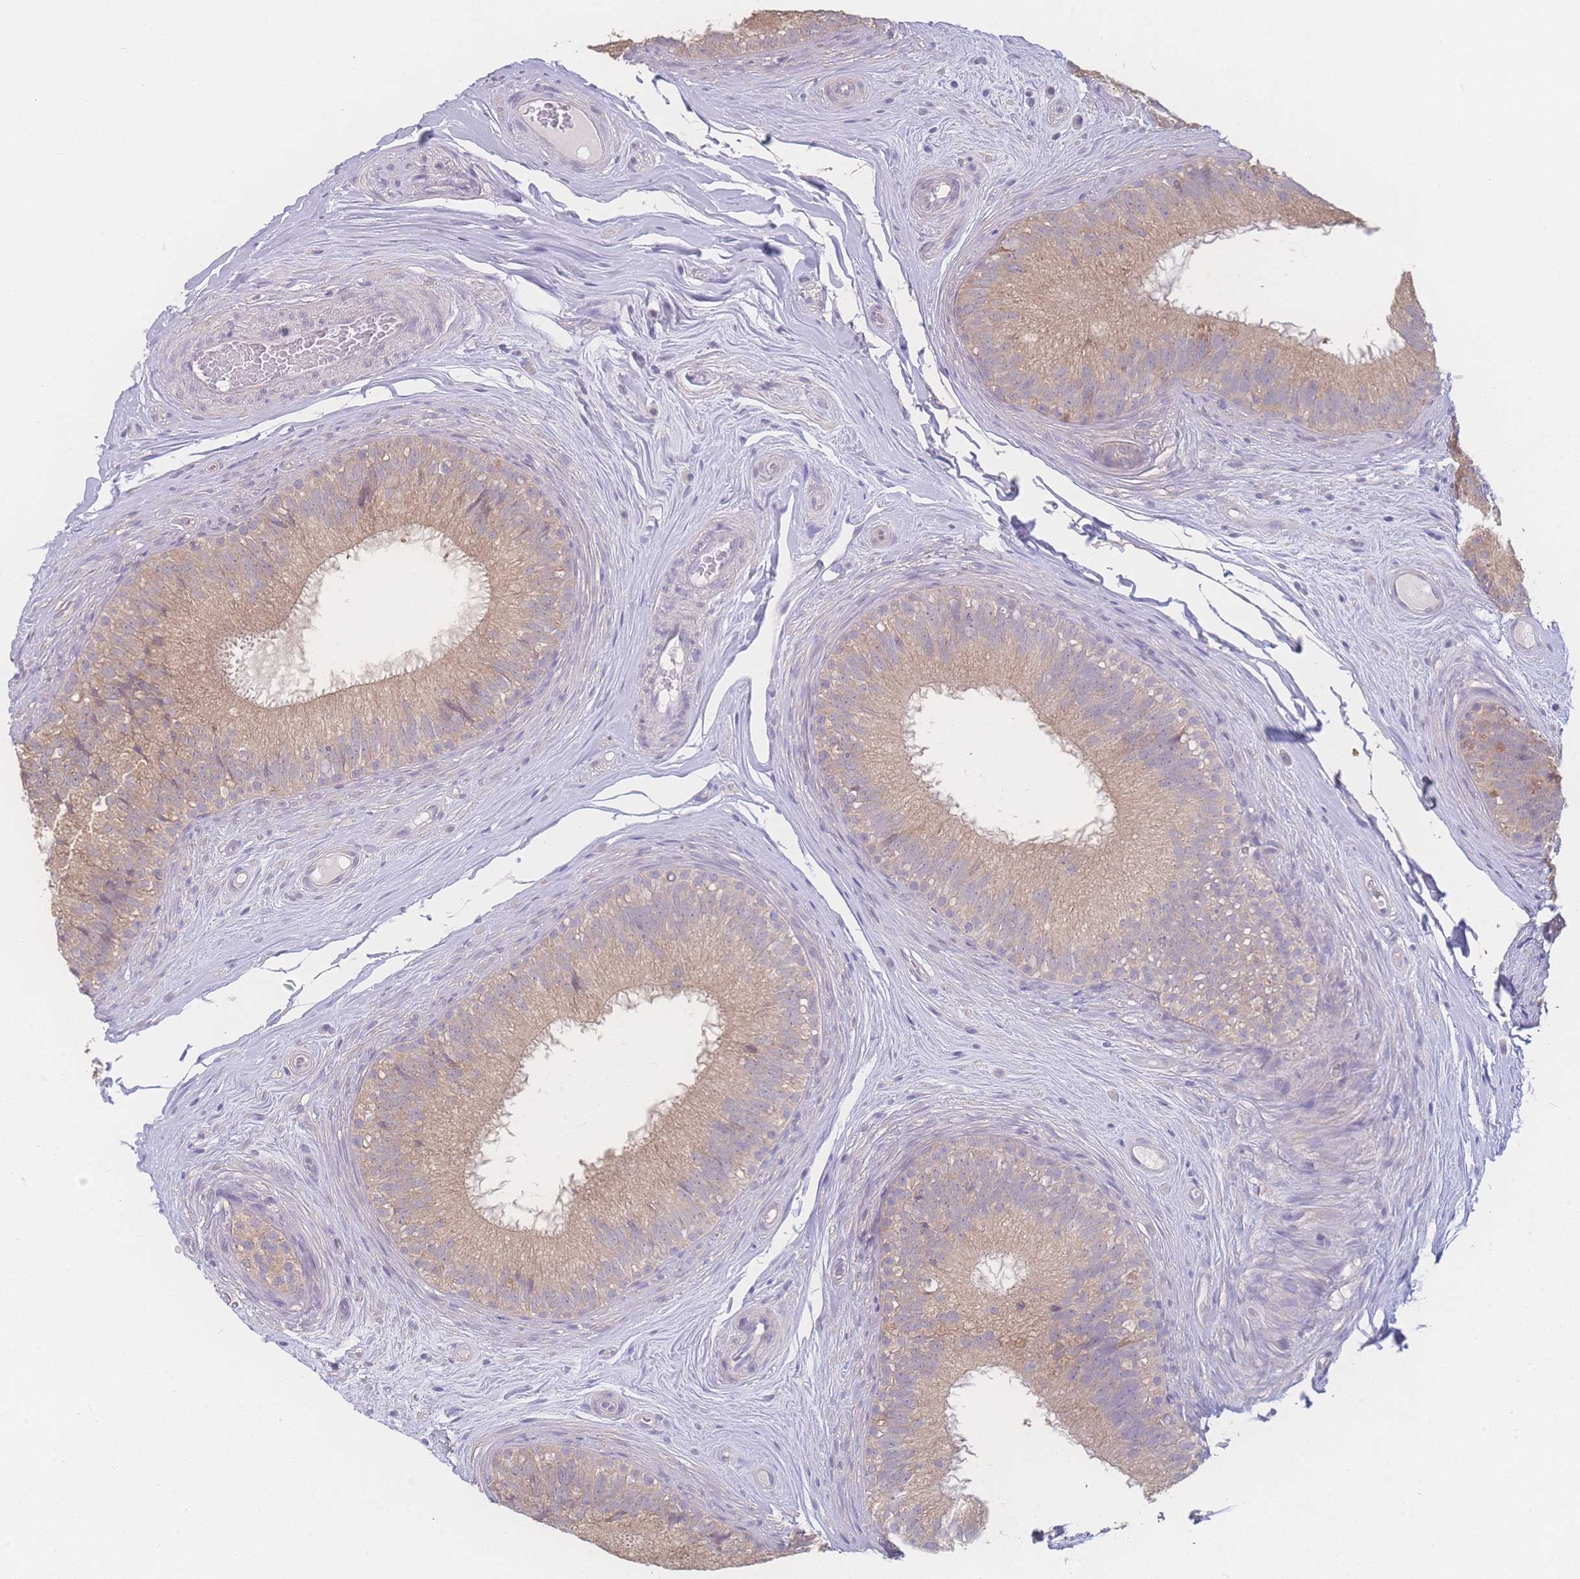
{"staining": {"intensity": "moderate", "quantity": ">75%", "location": "cytoplasmic/membranous"}, "tissue": "epididymis", "cell_type": "Glandular cells", "image_type": "normal", "snomed": [{"axis": "morphology", "description": "Normal tissue, NOS"}, {"axis": "topography", "description": "Epididymis"}], "caption": "Epididymis stained with a brown dye reveals moderate cytoplasmic/membranous positive expression in about >75% of glandular cells.", "gene": "GIPR", "patient": {"sex": "male", "age": 34}}